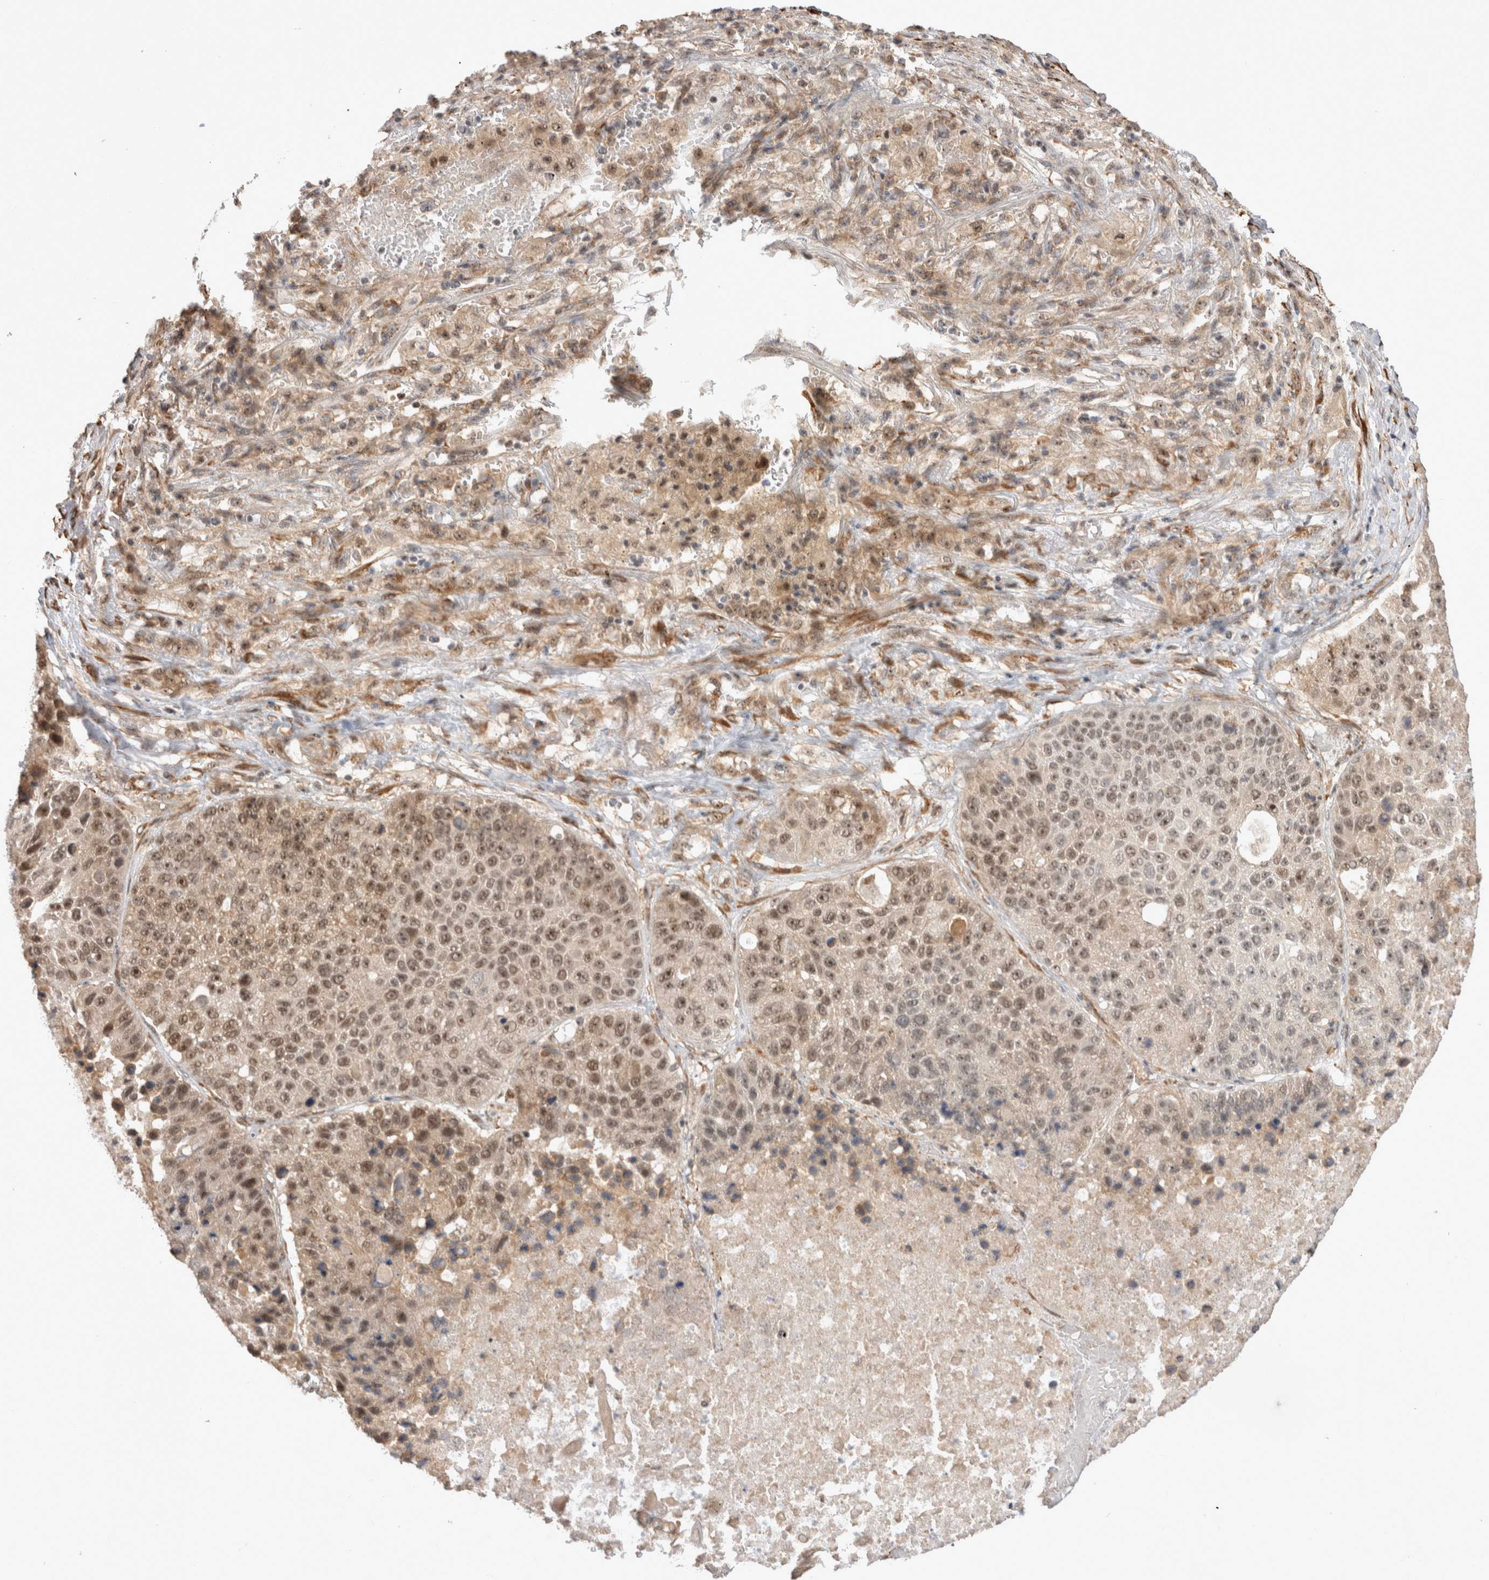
{"staining": {"intensity": "moderate", "quantity": ">75%", "location": "nuclear"}, "tissue": "lung cancer", "cell_type": "Tumor cells", "image_type": "cancer", "snomed": [{"axis": "morphology", "description": "Squamous cell carcinoma, NOS"}, {"axis": "topography", "description": "Lung"}], "caption": "About >75% of tumor cells in human lung squamous cell carcinoma show moderate nuclear protein staining as visualized by brown immunohistochemical staining.", "gene": "EXOSC4", "patient": {"sex": "male", "age": 61}}